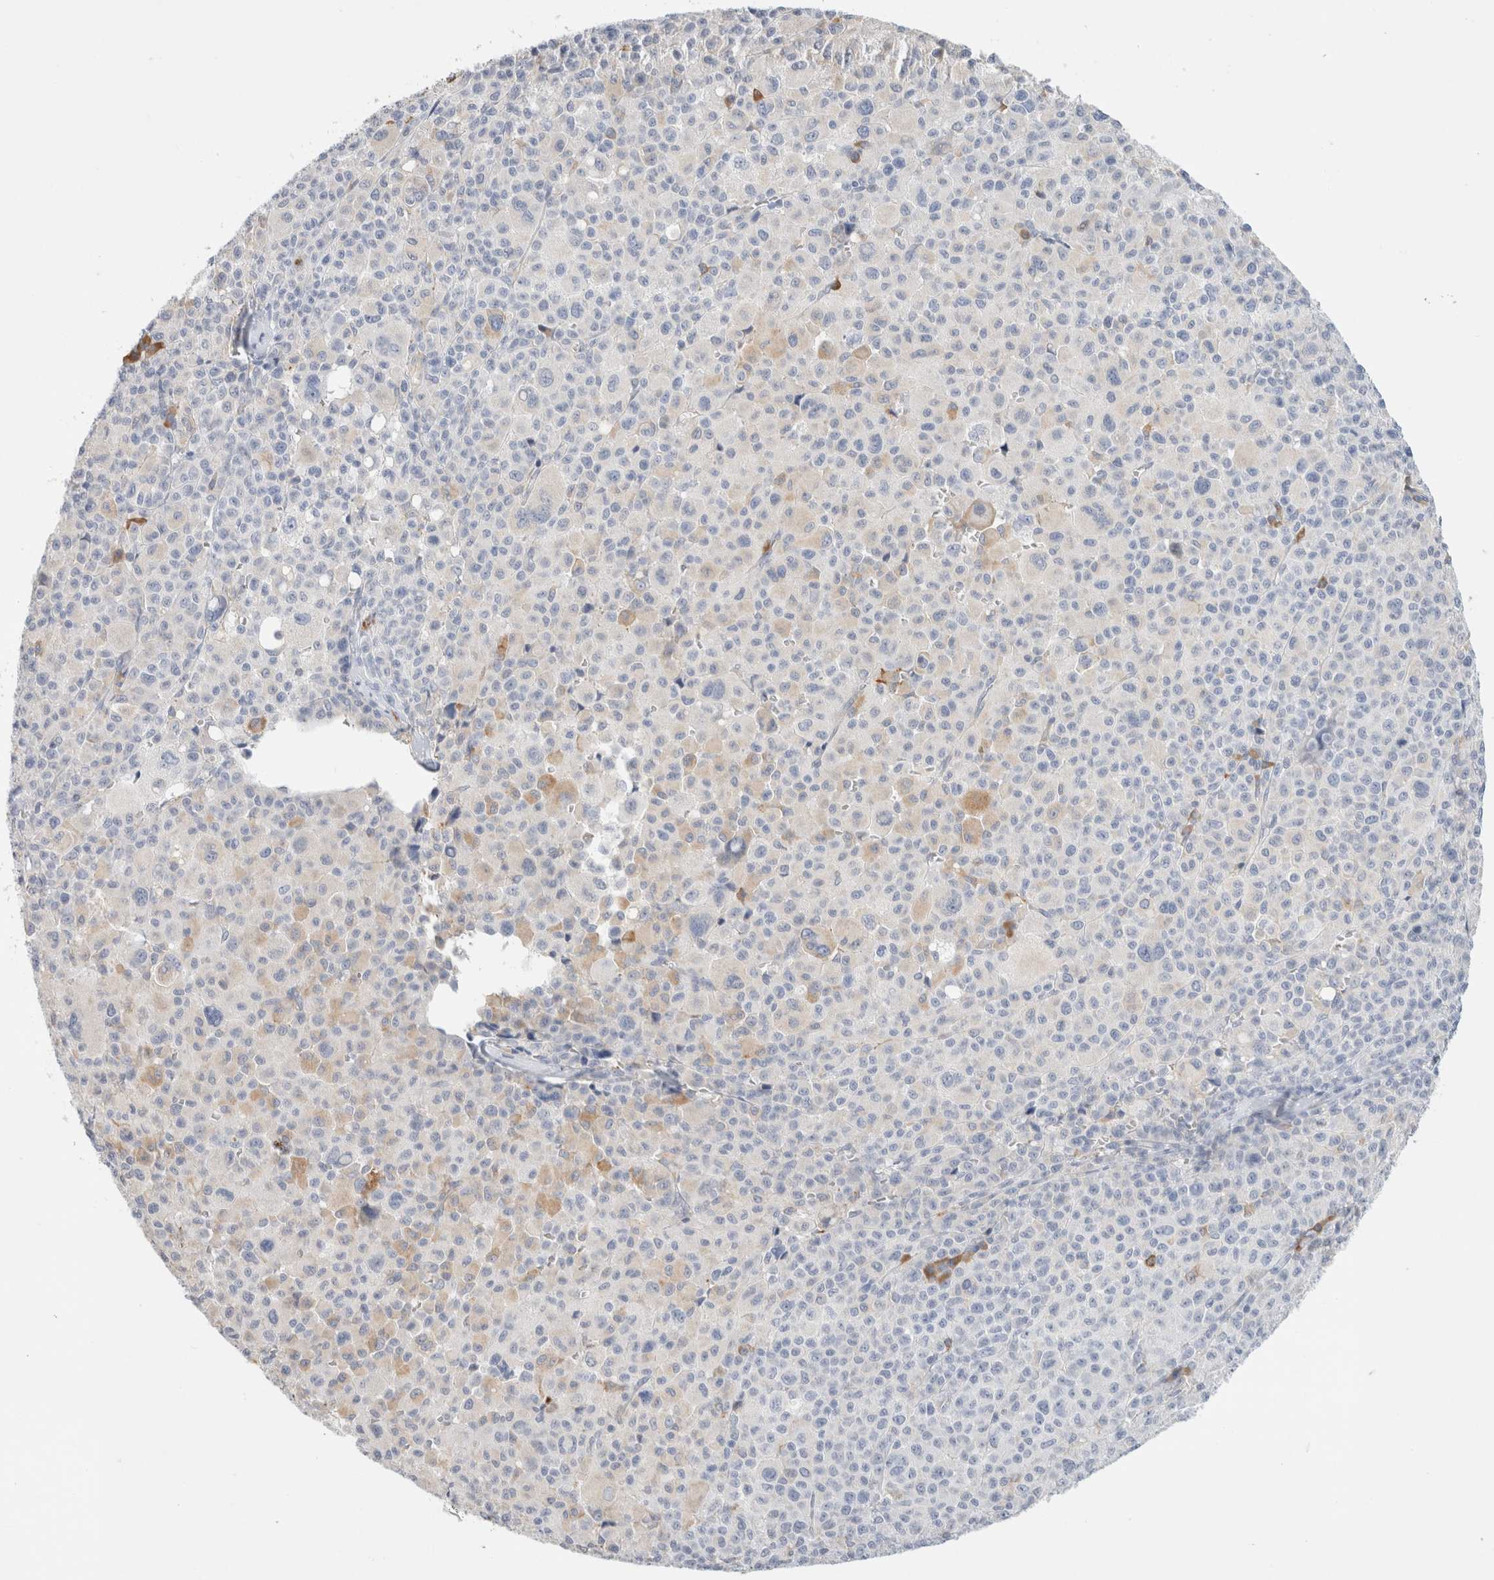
{"staining": {"intensity": "negative", "quantity": "none", "location": "none"}, "tissue": "melanoma", "cell_type": "Tumor cells", "image_type": "cancer", "snomed": [{"axis": "morphology", "description": "Malignant melanoma, Metastatic site"}, {"axis": "topography", "description": "Skin"}], "caption": "The image reveals no staining of tumor cells in malignant melanoma (metastatic site).", "gene": "CSK", "patient": {"sex": "female", "age": 74}}